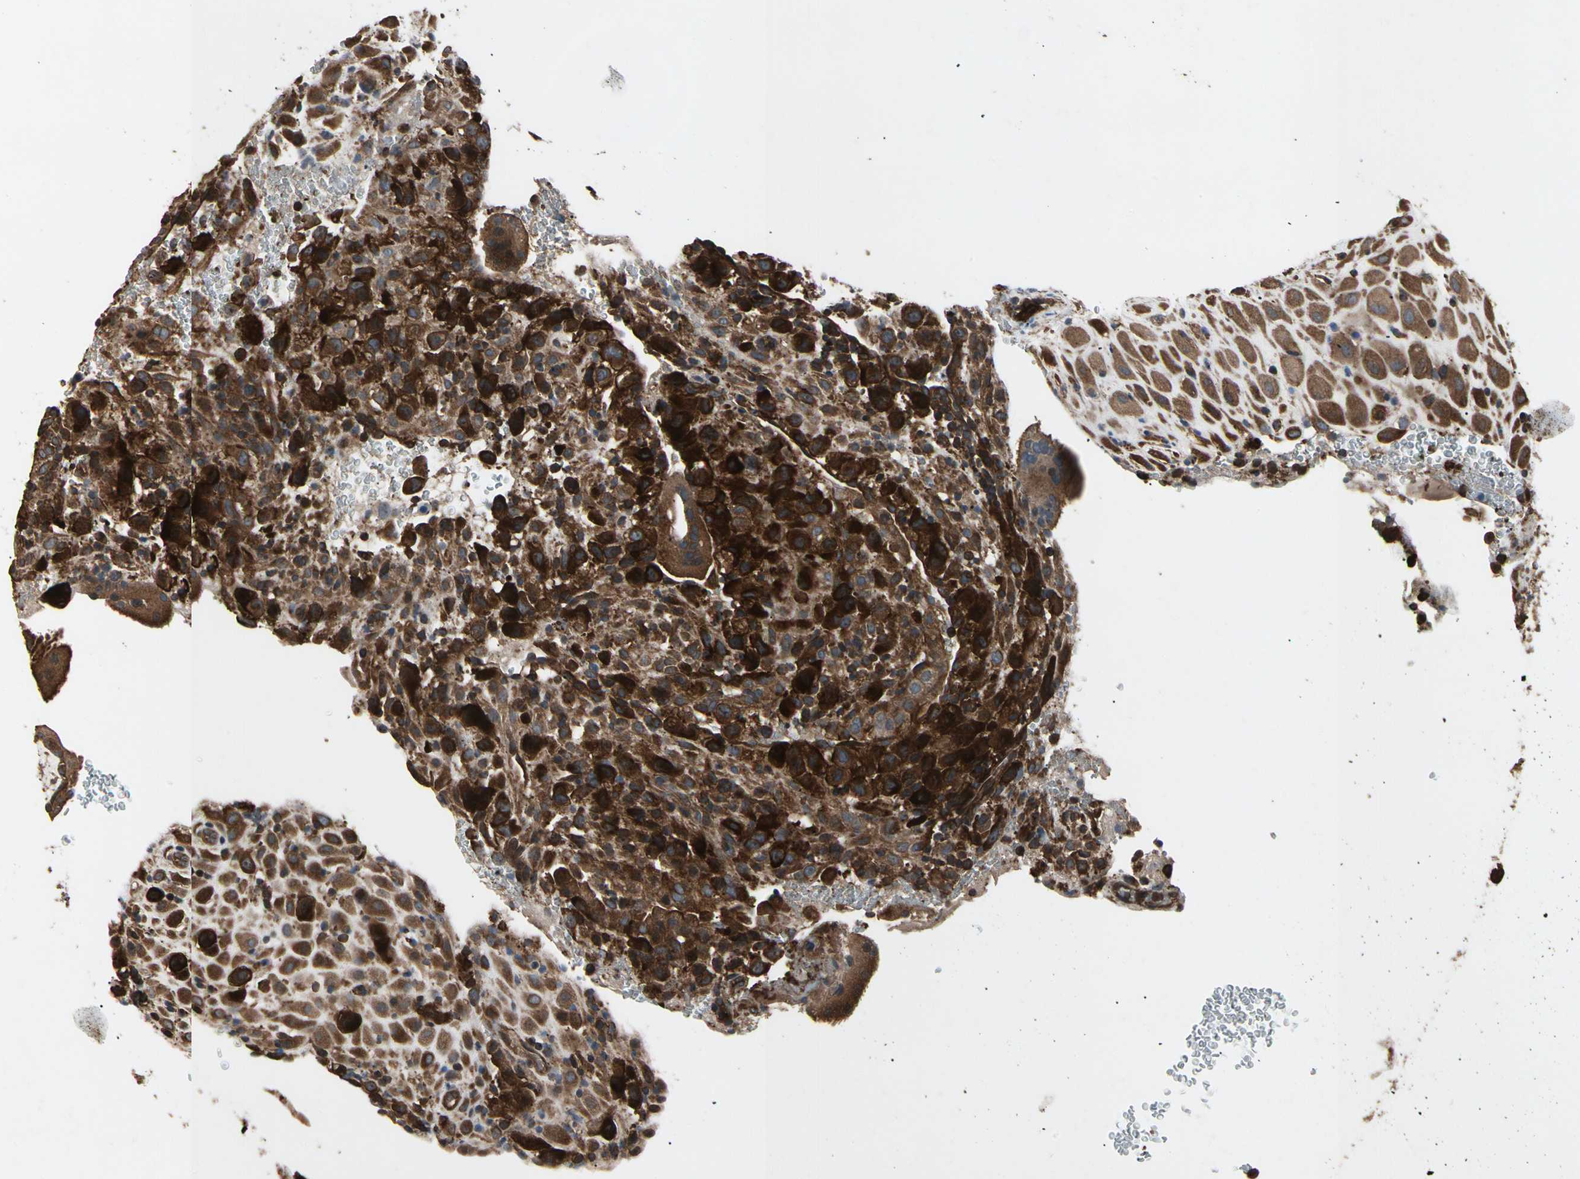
{"staining": {"intensity": "strong", "quantity": ">75%", "location": "cytoplasmic/membranous"}, "tissue": "placenta", "cell_type": "Decidual cells", "image_type": "normal", "snomed": [{"axis": "morphology", "description": "Normal tissue, NOS"}, {"axis": "topography", "description": "Placenta"}], "caption": "IHC of normal placenta reveals high levels of strong cytoplasmic/membranous positivity in about >75% of decidual cells.", "gene": "AGBL2", "patient": {"sex": "female", "age": 19}}